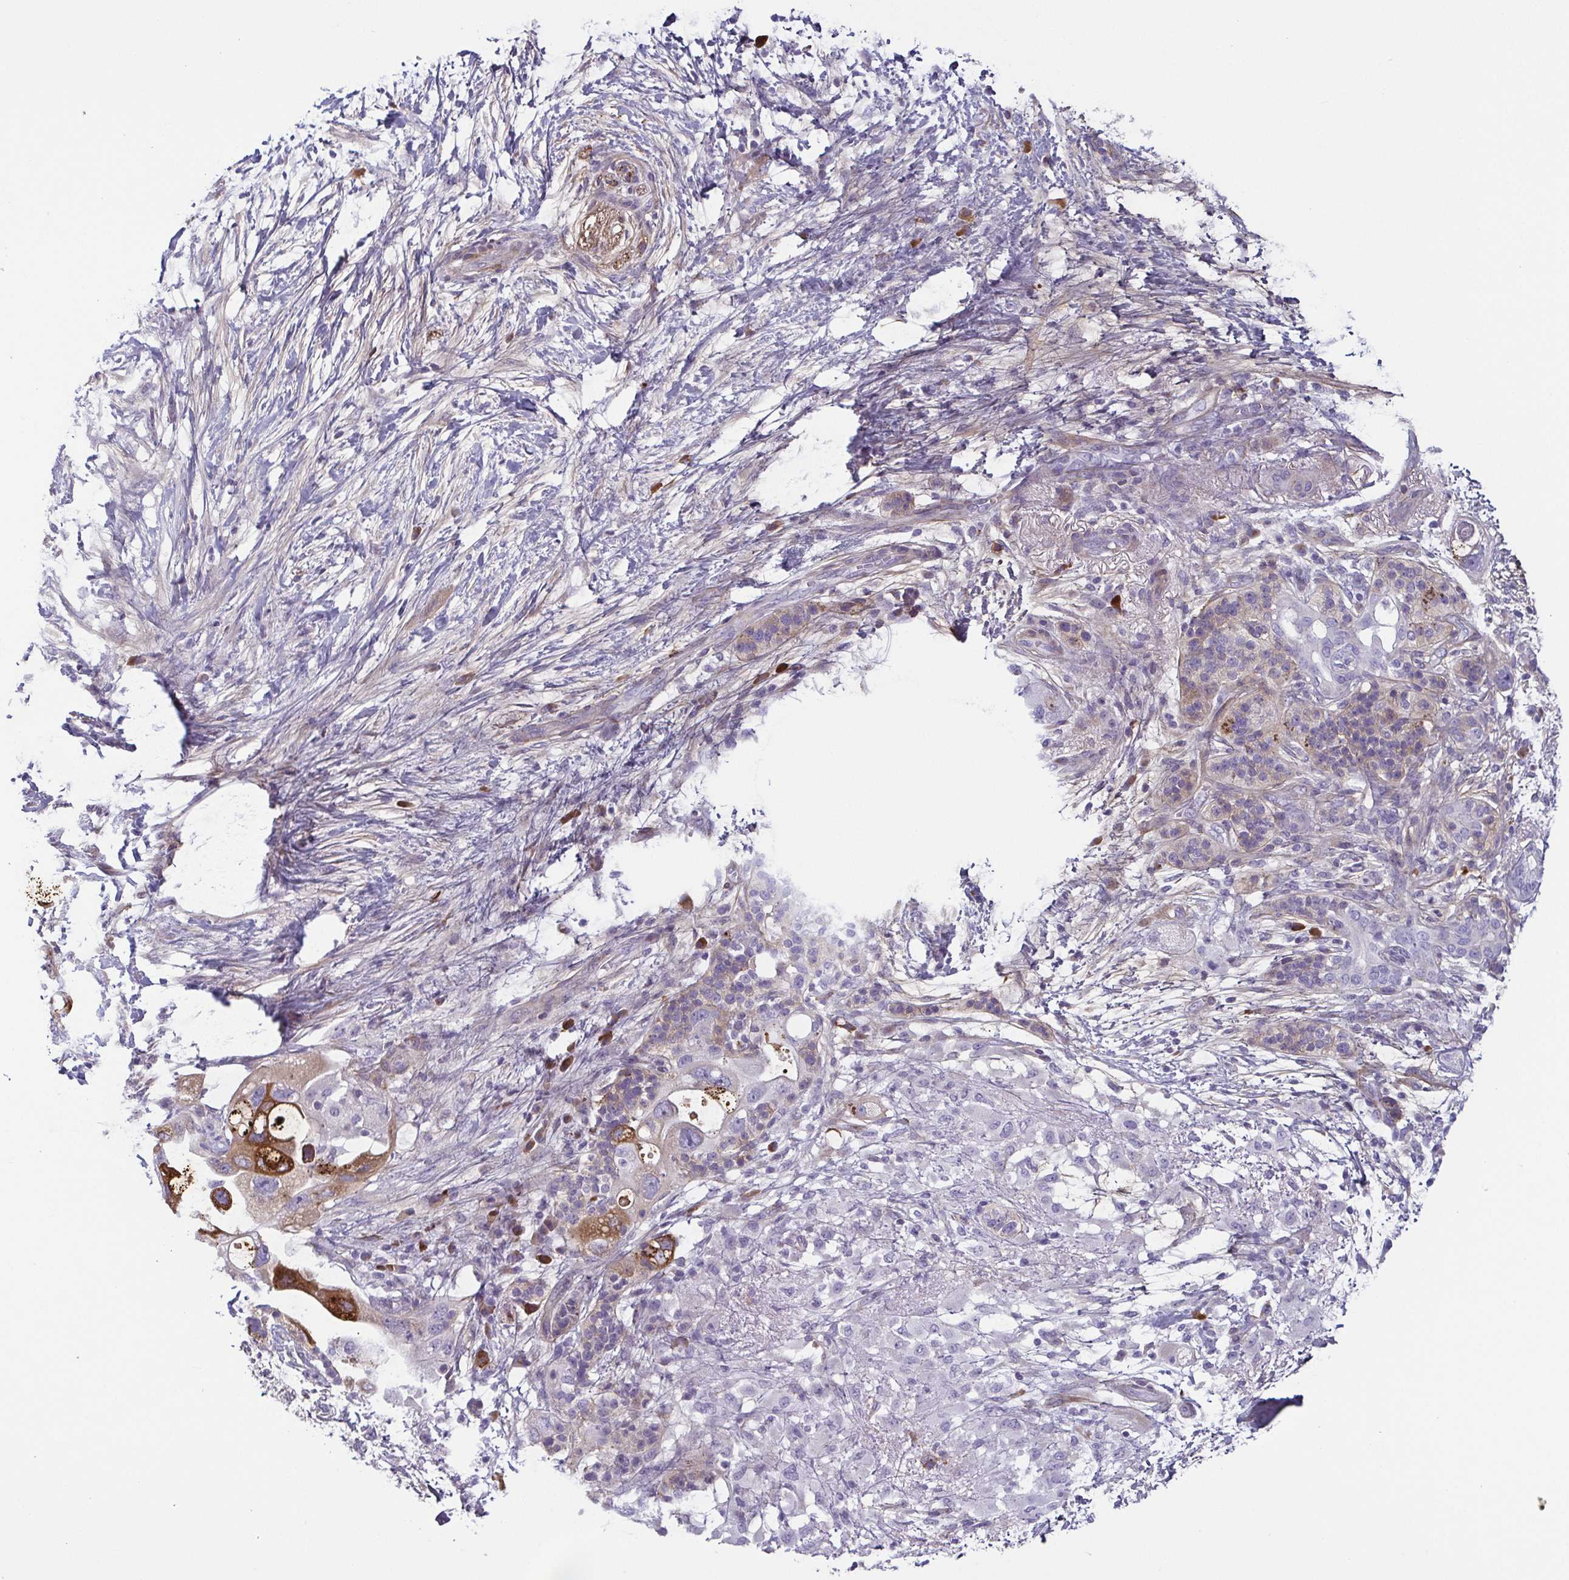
{"staining": {"intensity": "strong", "quantity": "<25%", "location": "cytoplasmic/membranous"}, "tissue": "pancreatic cancer", "cell_type": "Tumor cells", "image_type": "cancer", "snomed": [{"axis": "morphology", "description": "Adenocarcinoma, NOS"}, {"axis": "topography", "description": "Pancreas"}], "caption": "Pancreatic adenocarcinoma tissue displays strong cytoplasmic/membranous positivity in about <25% of tumor cells", "gene": "ECM1", "patient": {"sex": "female", "age": 72}}